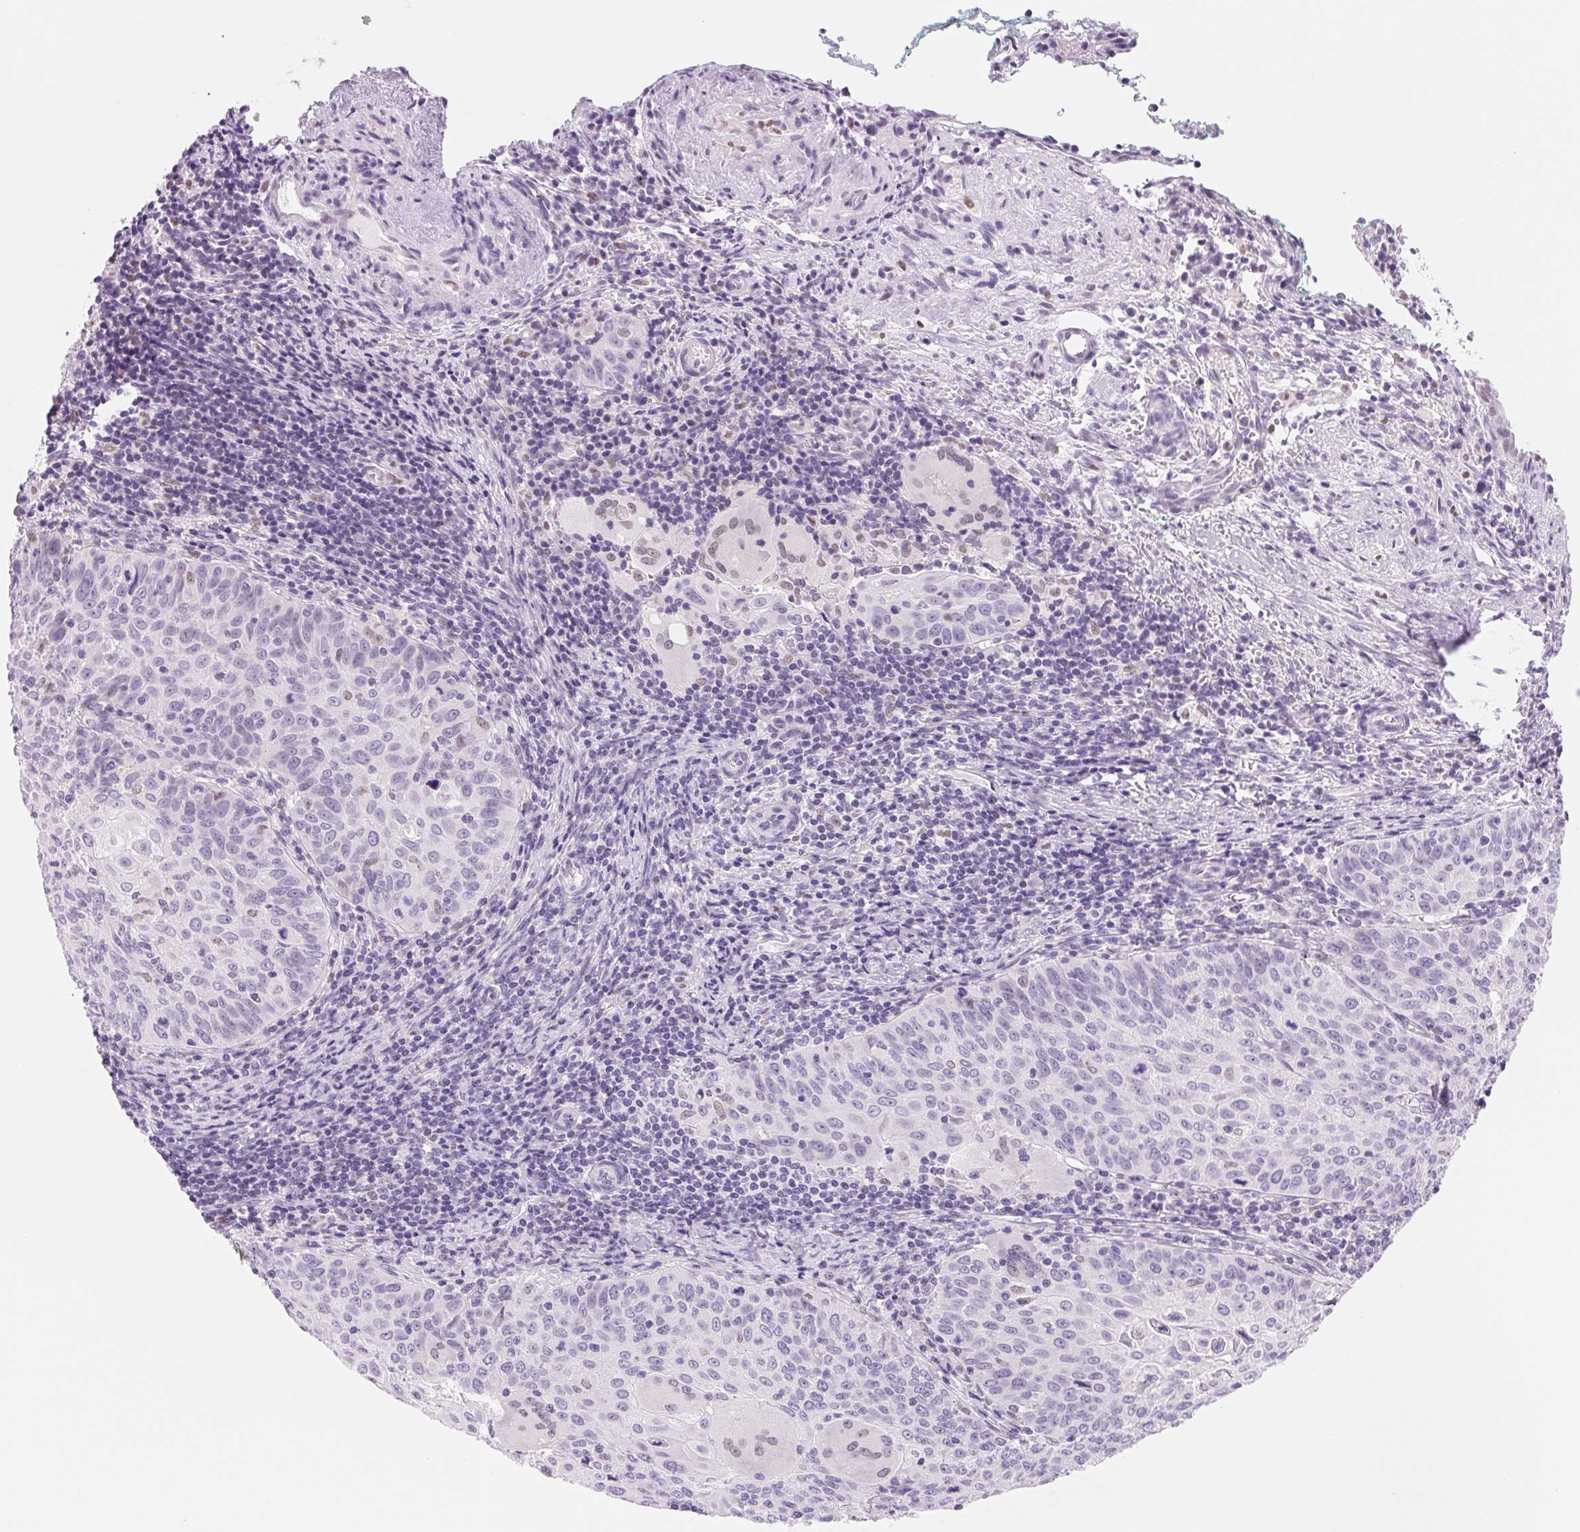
{"staining": {"intensity": "negative", "quantity": "none", "location": "none"}, "tissue": "cervical cancer", "cell_type": "Tumor cells", "image_type": "cancer", "snomed": [{"axis": "morphology", "description": "Squamous cell carcinoma, NOS"}, {"axis": "topography", "description": "Cervix"}], "caption": "Cervical cancer was stained to show a protein in brown. There is no significant staining in tumor cells.", "gene": "ASGR2", "patient": {"sex": "female", "age": 65}}